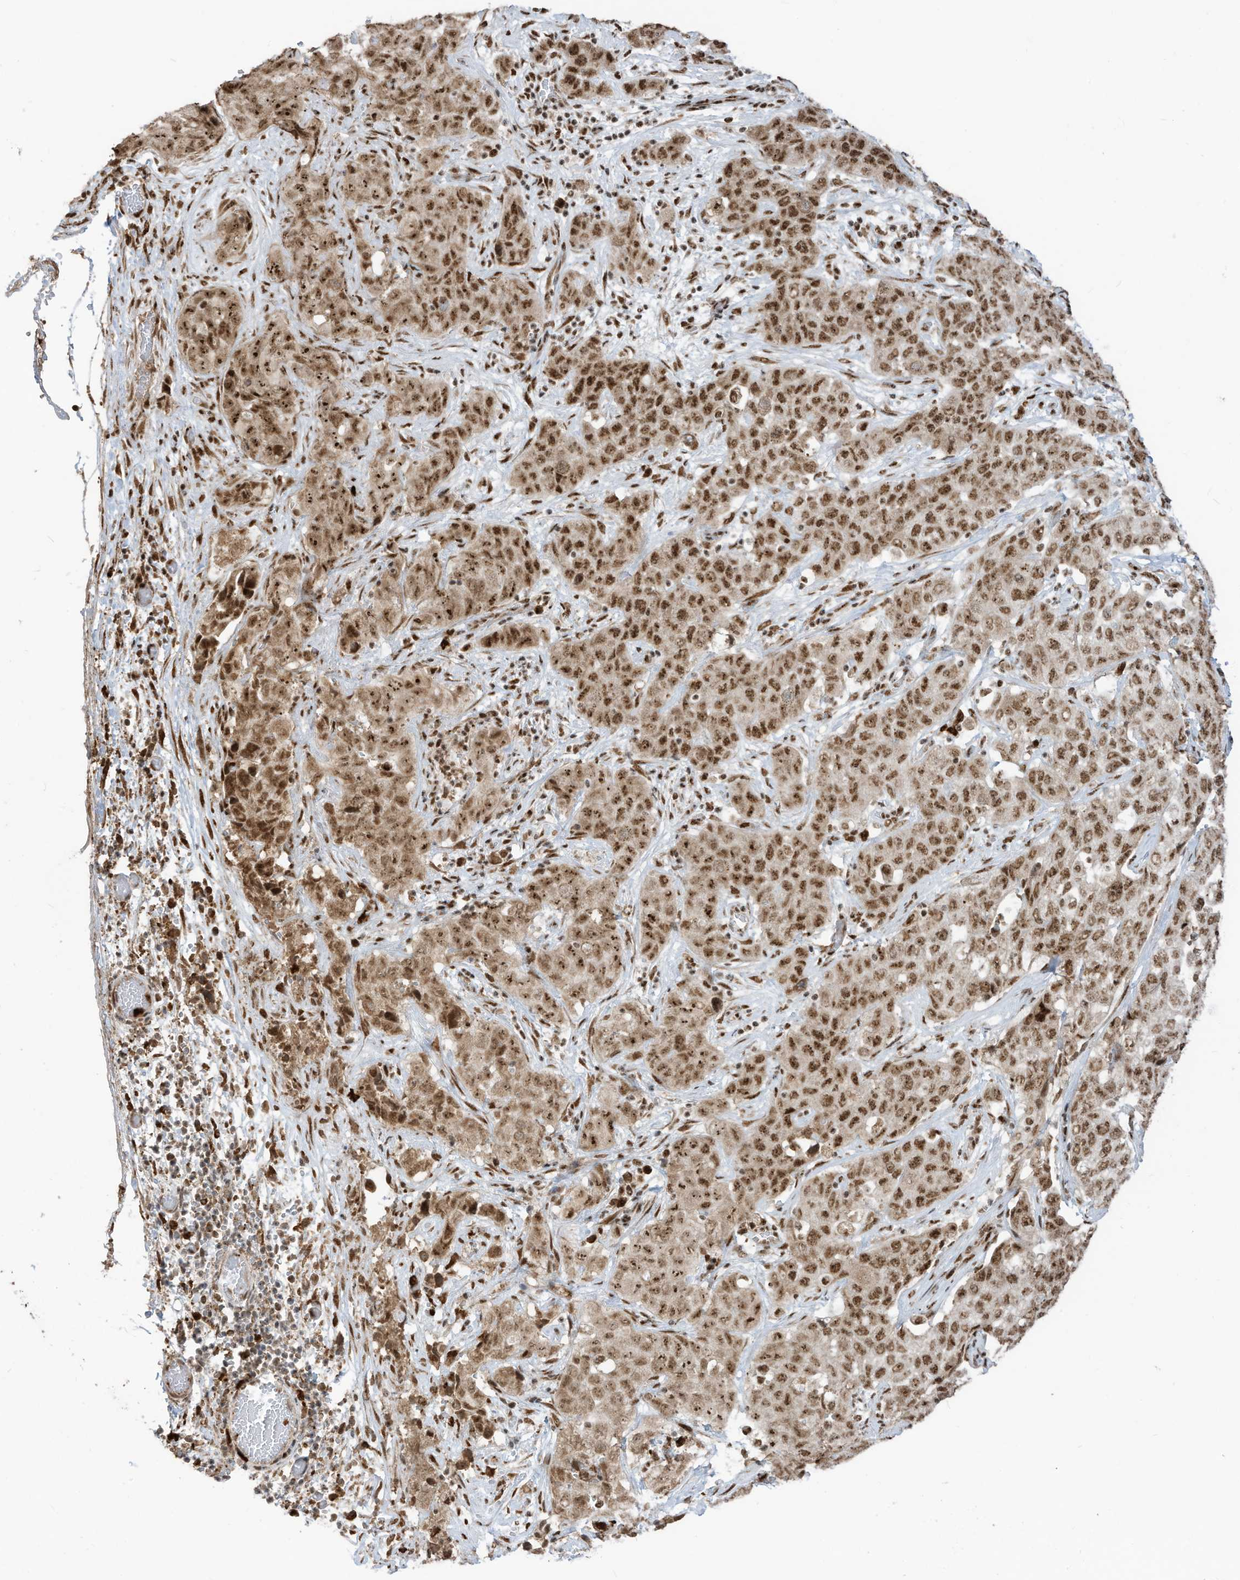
{"staining": {"intensity": "moderate", "quantity": ">75%", "location": "cytoplasmic/membranous,nuclear"}, "tissue": "stomach cancer", "cell_type": "Tumor cells", "image_type": "cancer", "snomed": [{"axis": "morphology", "description": "Normal tissue, NOS"}, {"axis": "morphology", "description": "Adenocarcinoma, NOS"}, {"axis": "topography", "description": "Lymph node"}, {"axis": "topography", "description": "Stomach"}], "caption": "A medium amount of moderate cytoplasmic/membranous and nuclear positivity is present in approximately >75% of tumor cells in stomach adenocarcinoma tissue.", "gene": "LBH", "patient": {"sex": "male", "age": 48}}